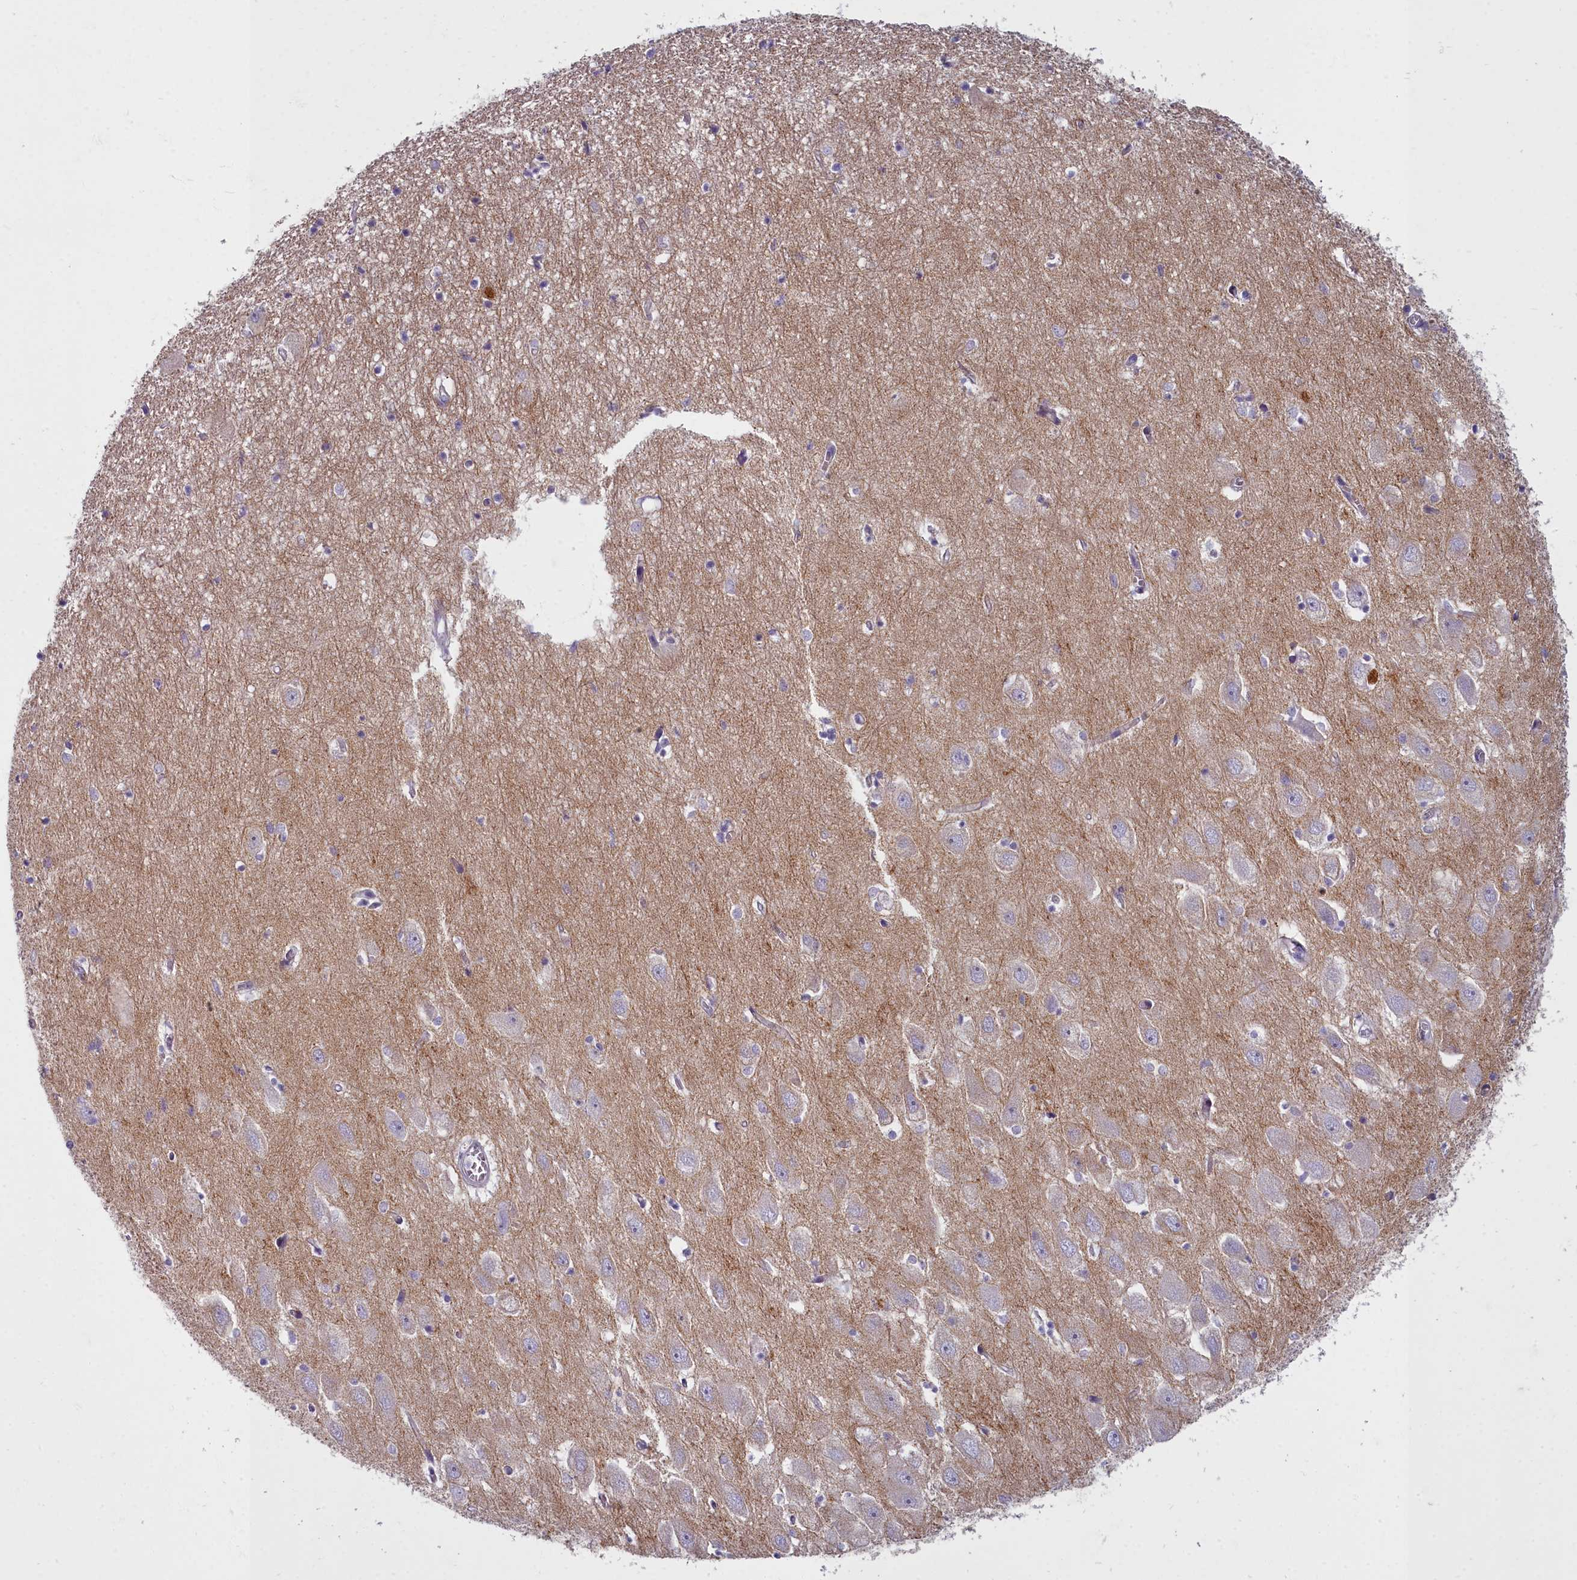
{"staining": {"intensity": "weak", "quantity": "<25%", "location": "cytoplasmic/membranous"}, "tissue": "hippocampus", "cell_type": "Glial cells", "image_type": "normal", "snomed": [{"axis": "morphology", "description": "Normal tissue, NOS"}, {"axis": "topography", "description": "Hippocampus"}], "caption": "Protein analysis of normal hippocampus demonstrates no significant positivity in glial cells. (Brightfield microscopy of DAB immunohistochemistry at high magnification).", "gene": "ARL15", "patient": {"sex": "female", "age": 64}}